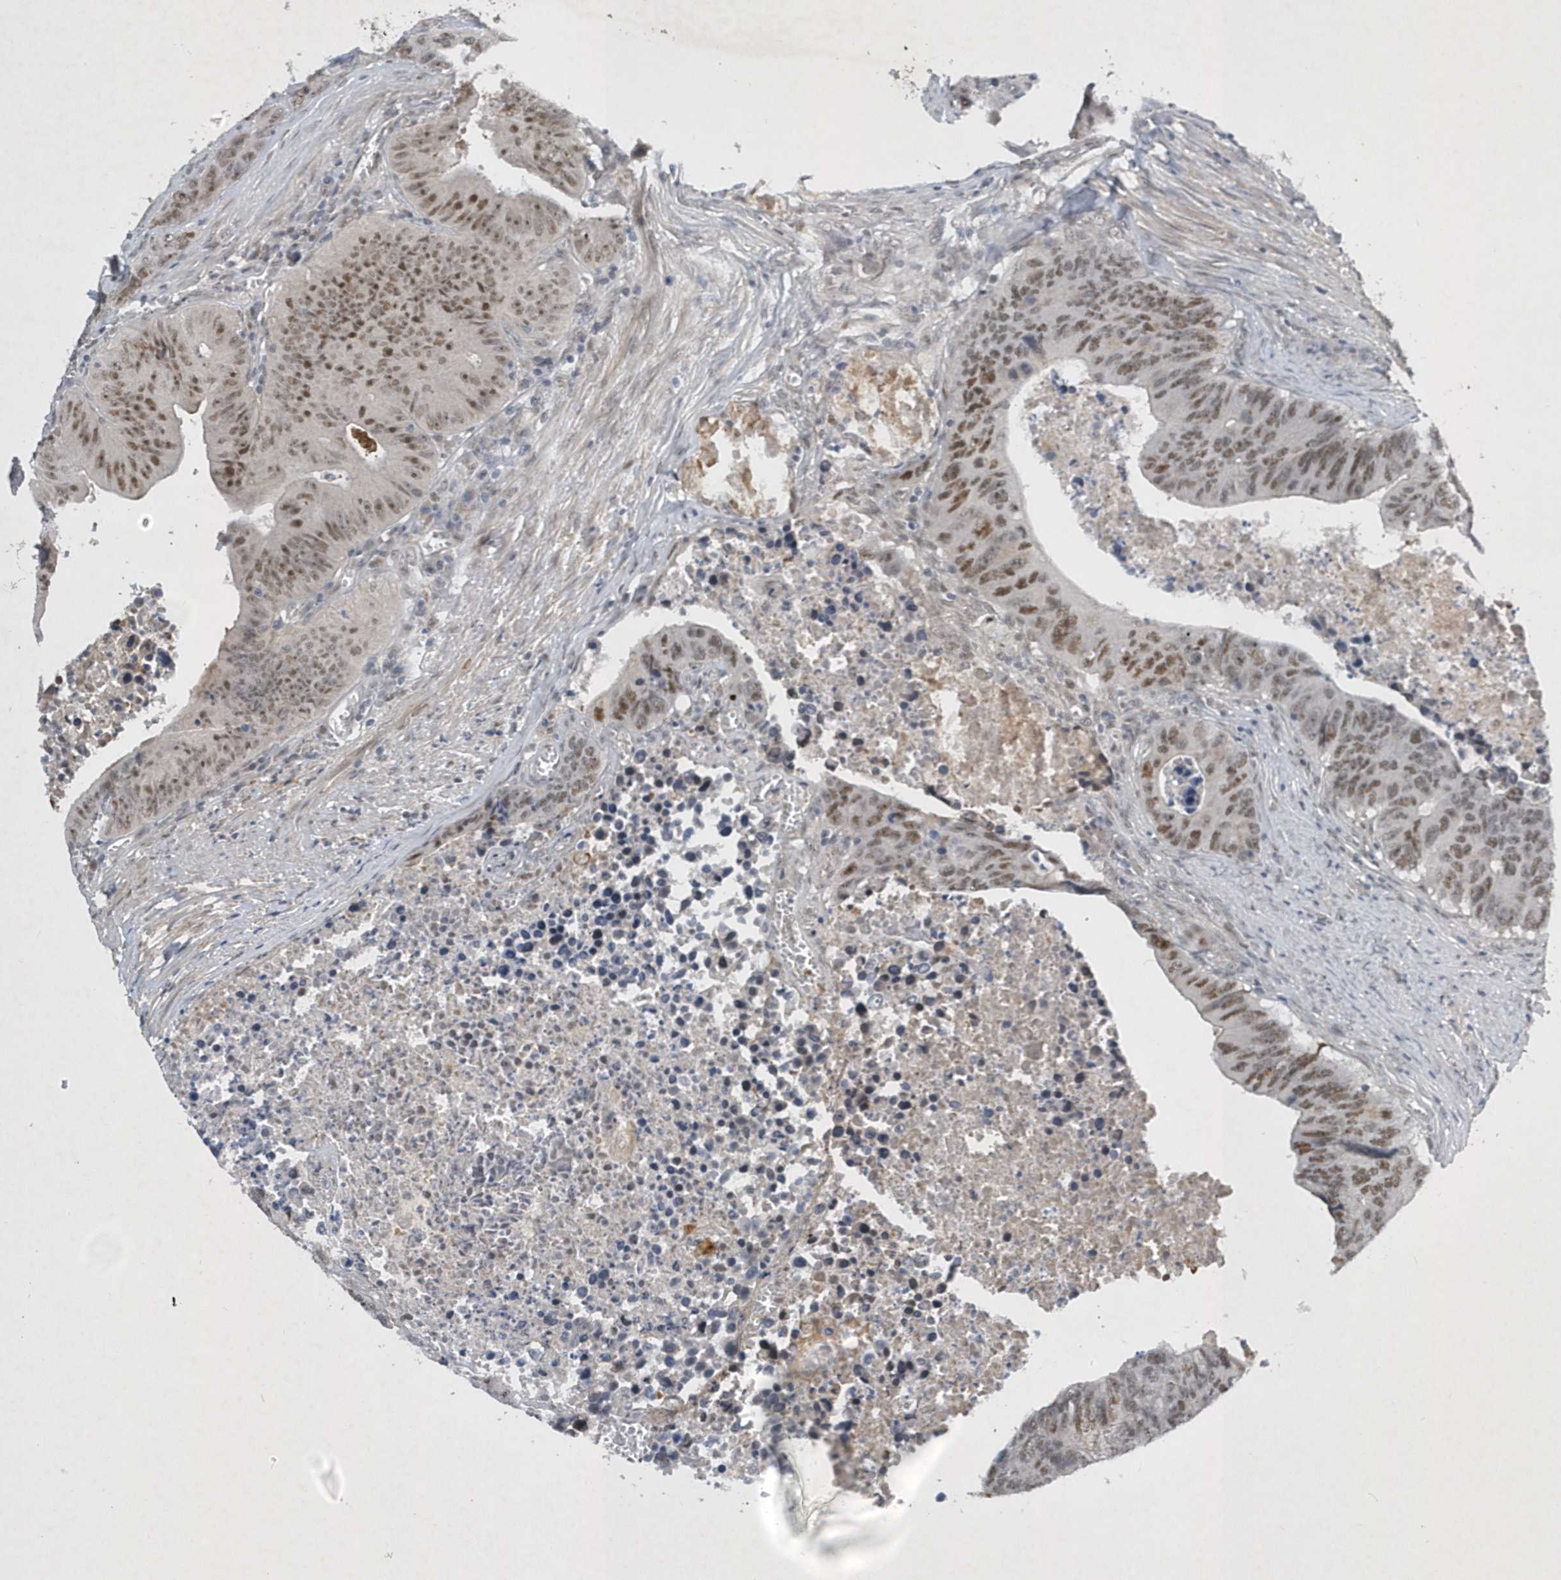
{"staining": {"intensity": "moderate", "quantity": ">75%", "location": "nuclear"}, "tissue": "colorectal cancer", "cell_type": "Tumor cells", "image_type": "cancer", "snomed": [{"axis": "morphology", "description": "Adenocarcinoma, NOS"}, {"axis": "topography", "description": "Colon"}], "caption": "Colorectal cancer (adenocarcinoma) stained for a protein (brown) displays moderate nuclear positive staining in approximately >75% of tumor cells.", "gene": "FAM217A", "patient": {"sex": "male", "age": 87}}